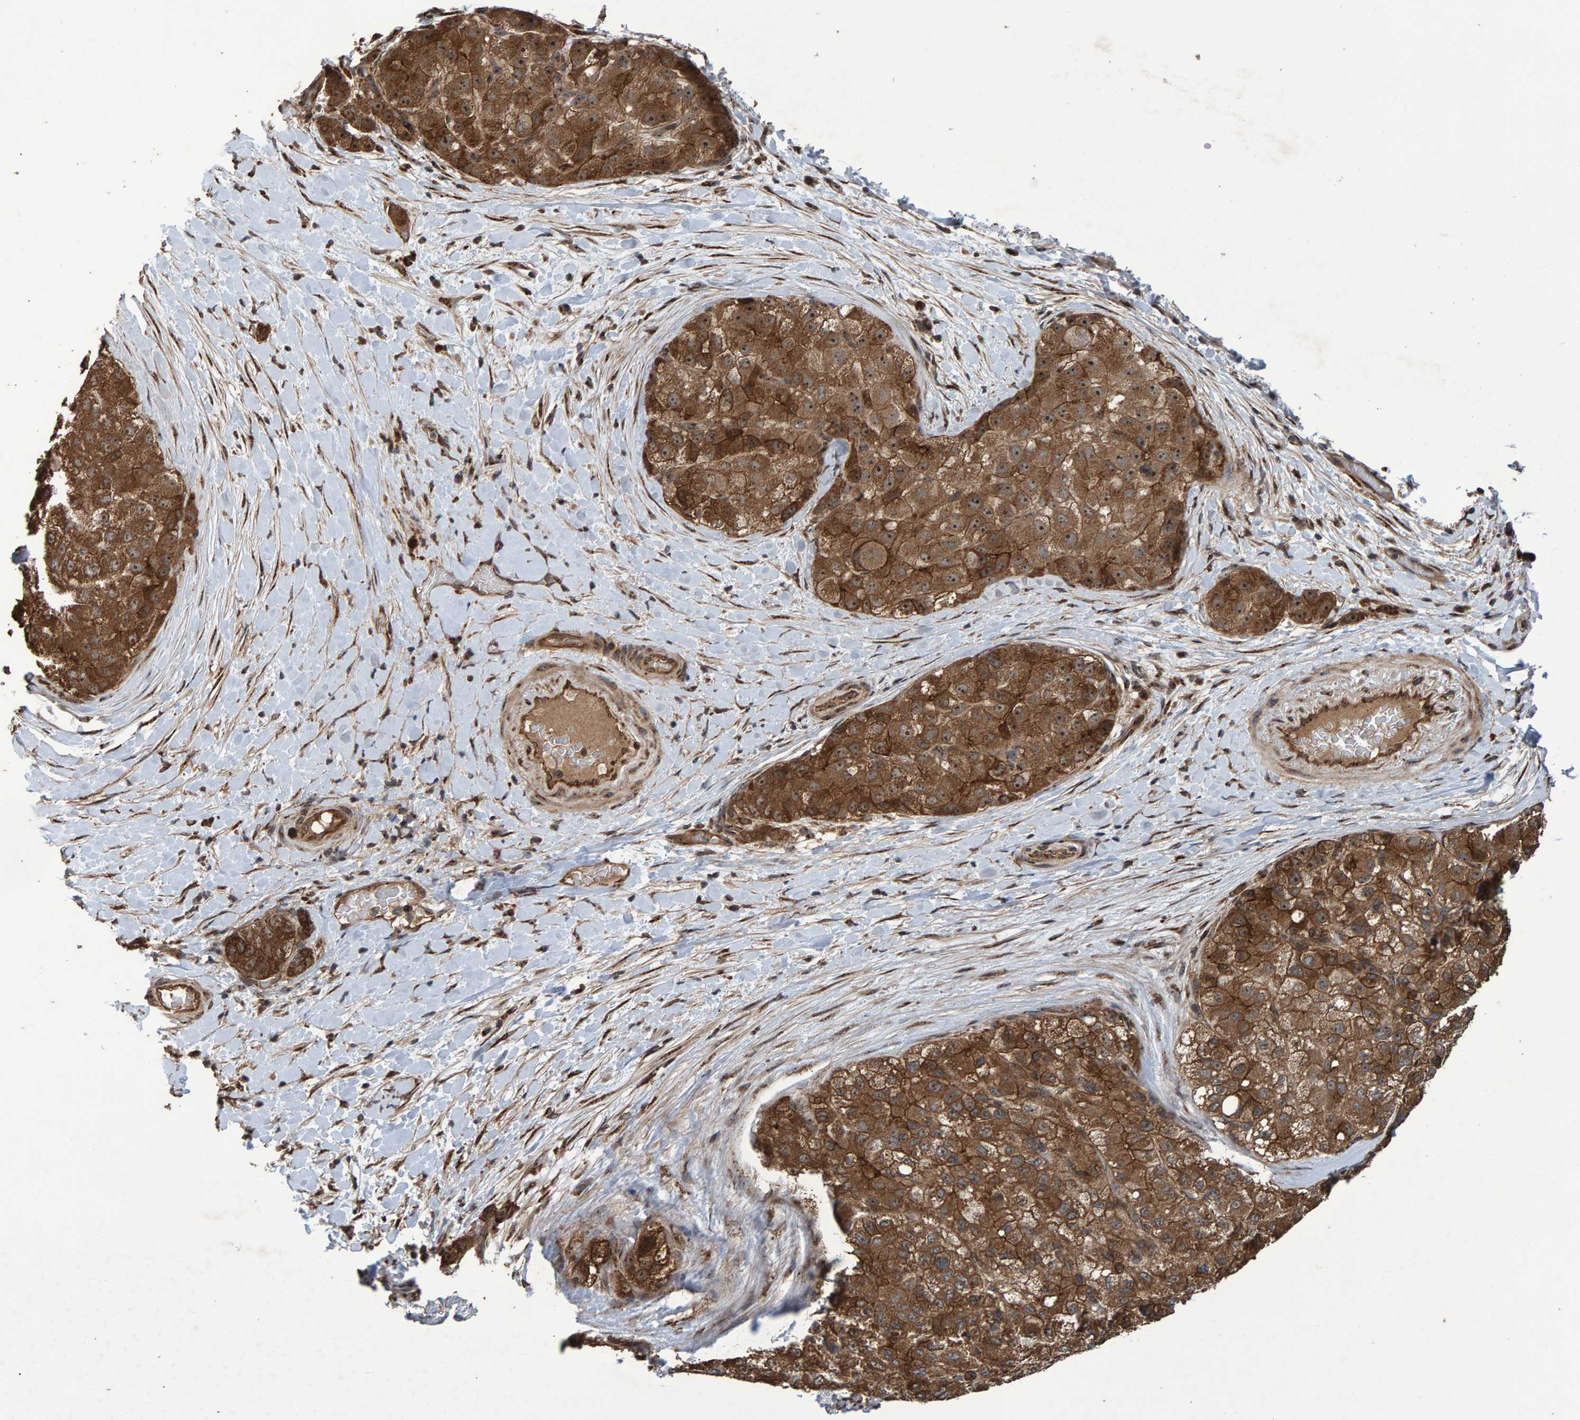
{"staining": {"intensity": "strong", "quantity": ">75%", "location": "cytoplasmic/membranous,nuclear"}, "tissue": "liver cancer", "cell_type": "Tumor cells", "image_type": "cancer", "snomed": [{"axis": "morphology", "description": "Carcinoma, Hepatocellular, NOS"}, {"axis": "topography", "description": "Liver"}], "caption": "Immunohistochemical staining of human hepatocellular carcinoma (liver) shows high levels of strong cytoplasmic/membranous and nuclear positivity in about >75% of tumor cells.", "gene": "TRIM68", "patient": {"sex": "male", "age": 80}}